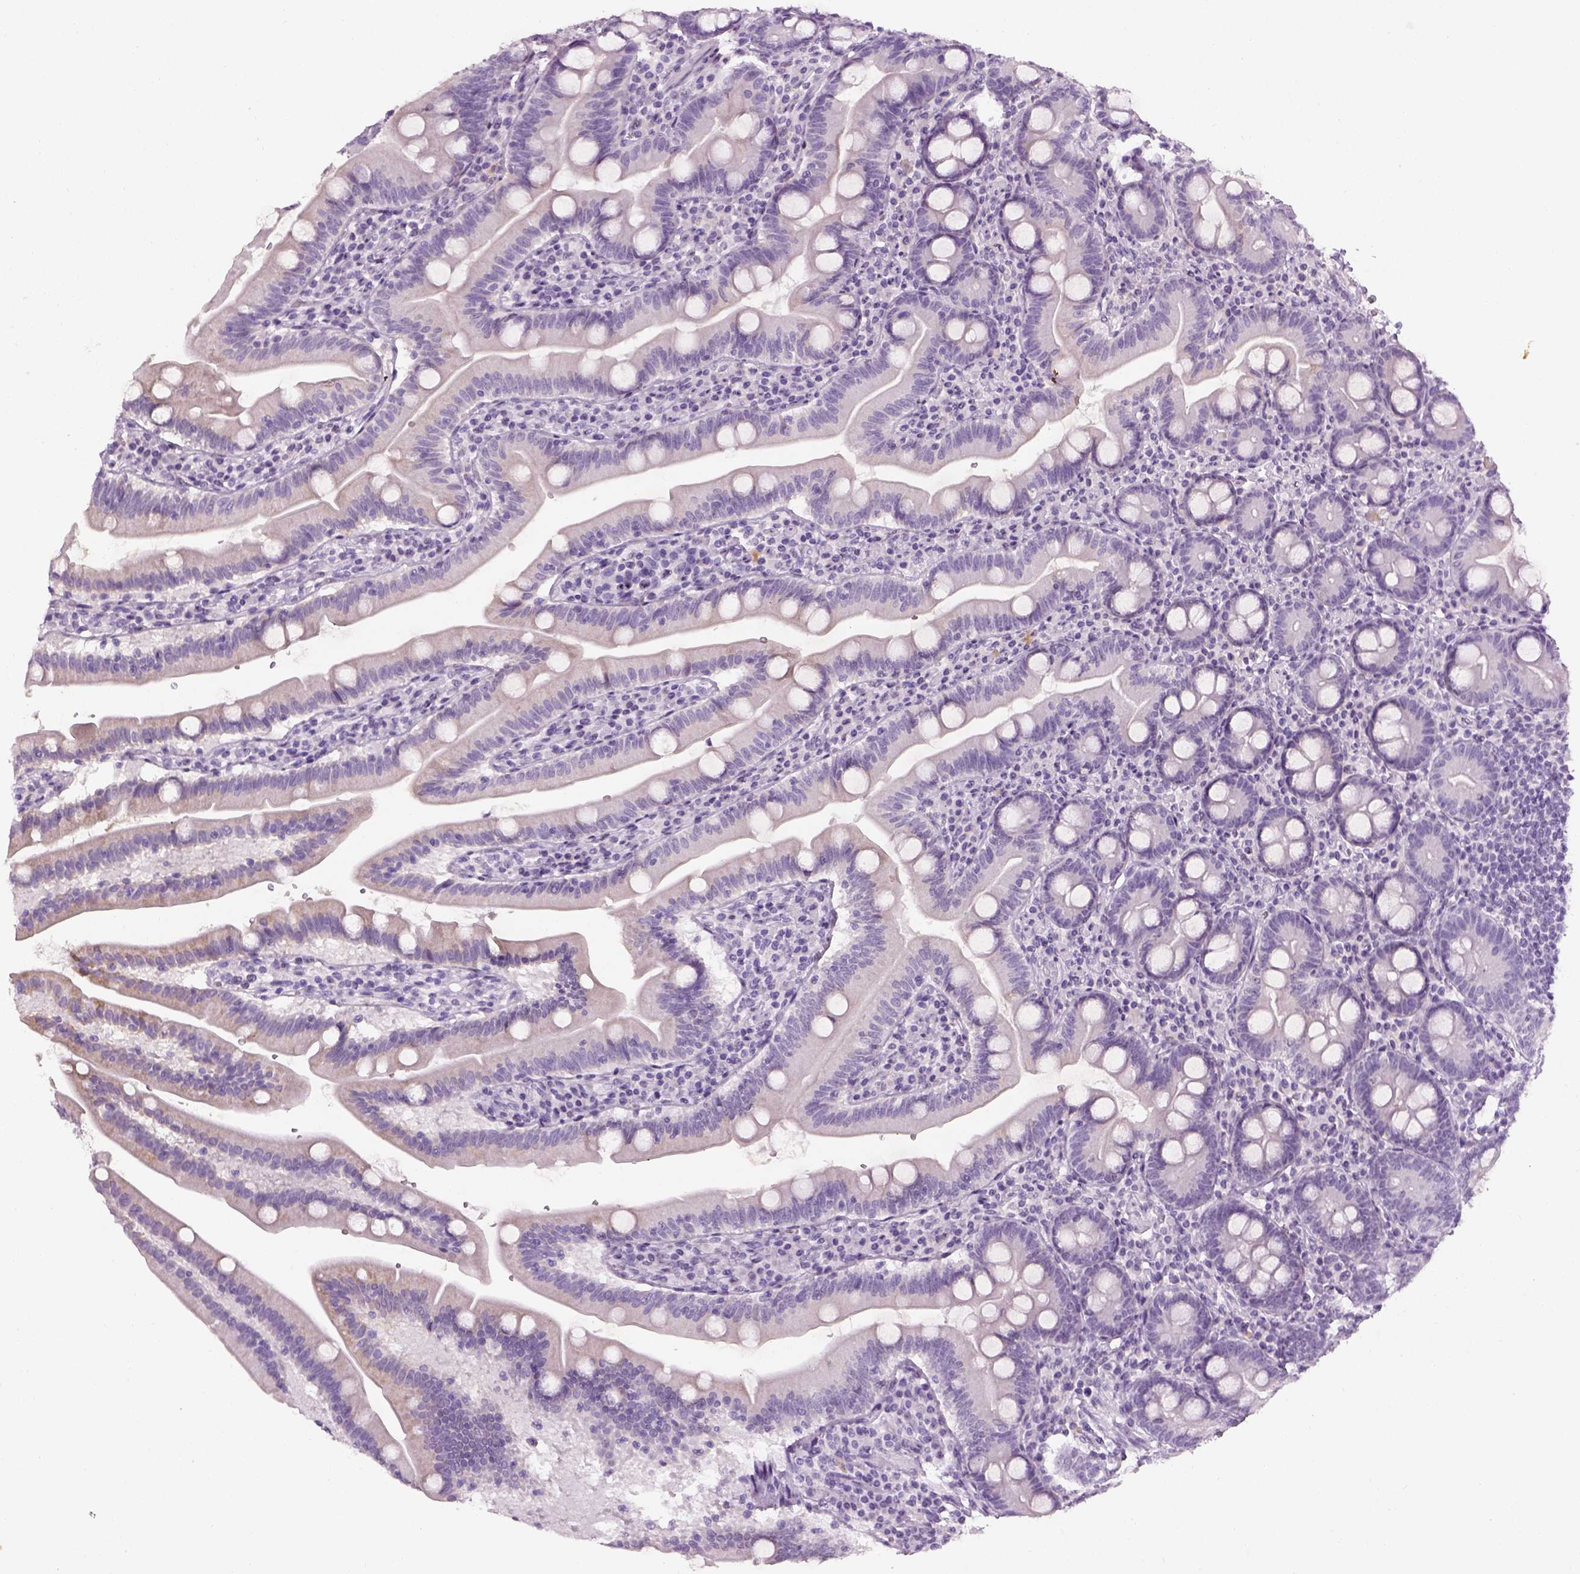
{"staining": {"intensity": "weak", "quantity": "<25%", "location": "cytoplasmic/membranous"}, "tissue": "duodenum", "cell_type": "Glandular cells", "image_type": "normal", "snomed": [{"axis": "morphology", "description": "Normal tissue, NOS"}, {"axis": "topography", "description": "Duodenum"}], "caption": "A high-resolution micrograph shows IHC staining of unremarkable duodenum, which demonstrates no significant staining in glandular cells. The staining is performed using DAB brown chromogen with nuclei counter-stained in using hematoxylin.", "gene": "TH", "patient": {"sex": "female", "age": 67}}